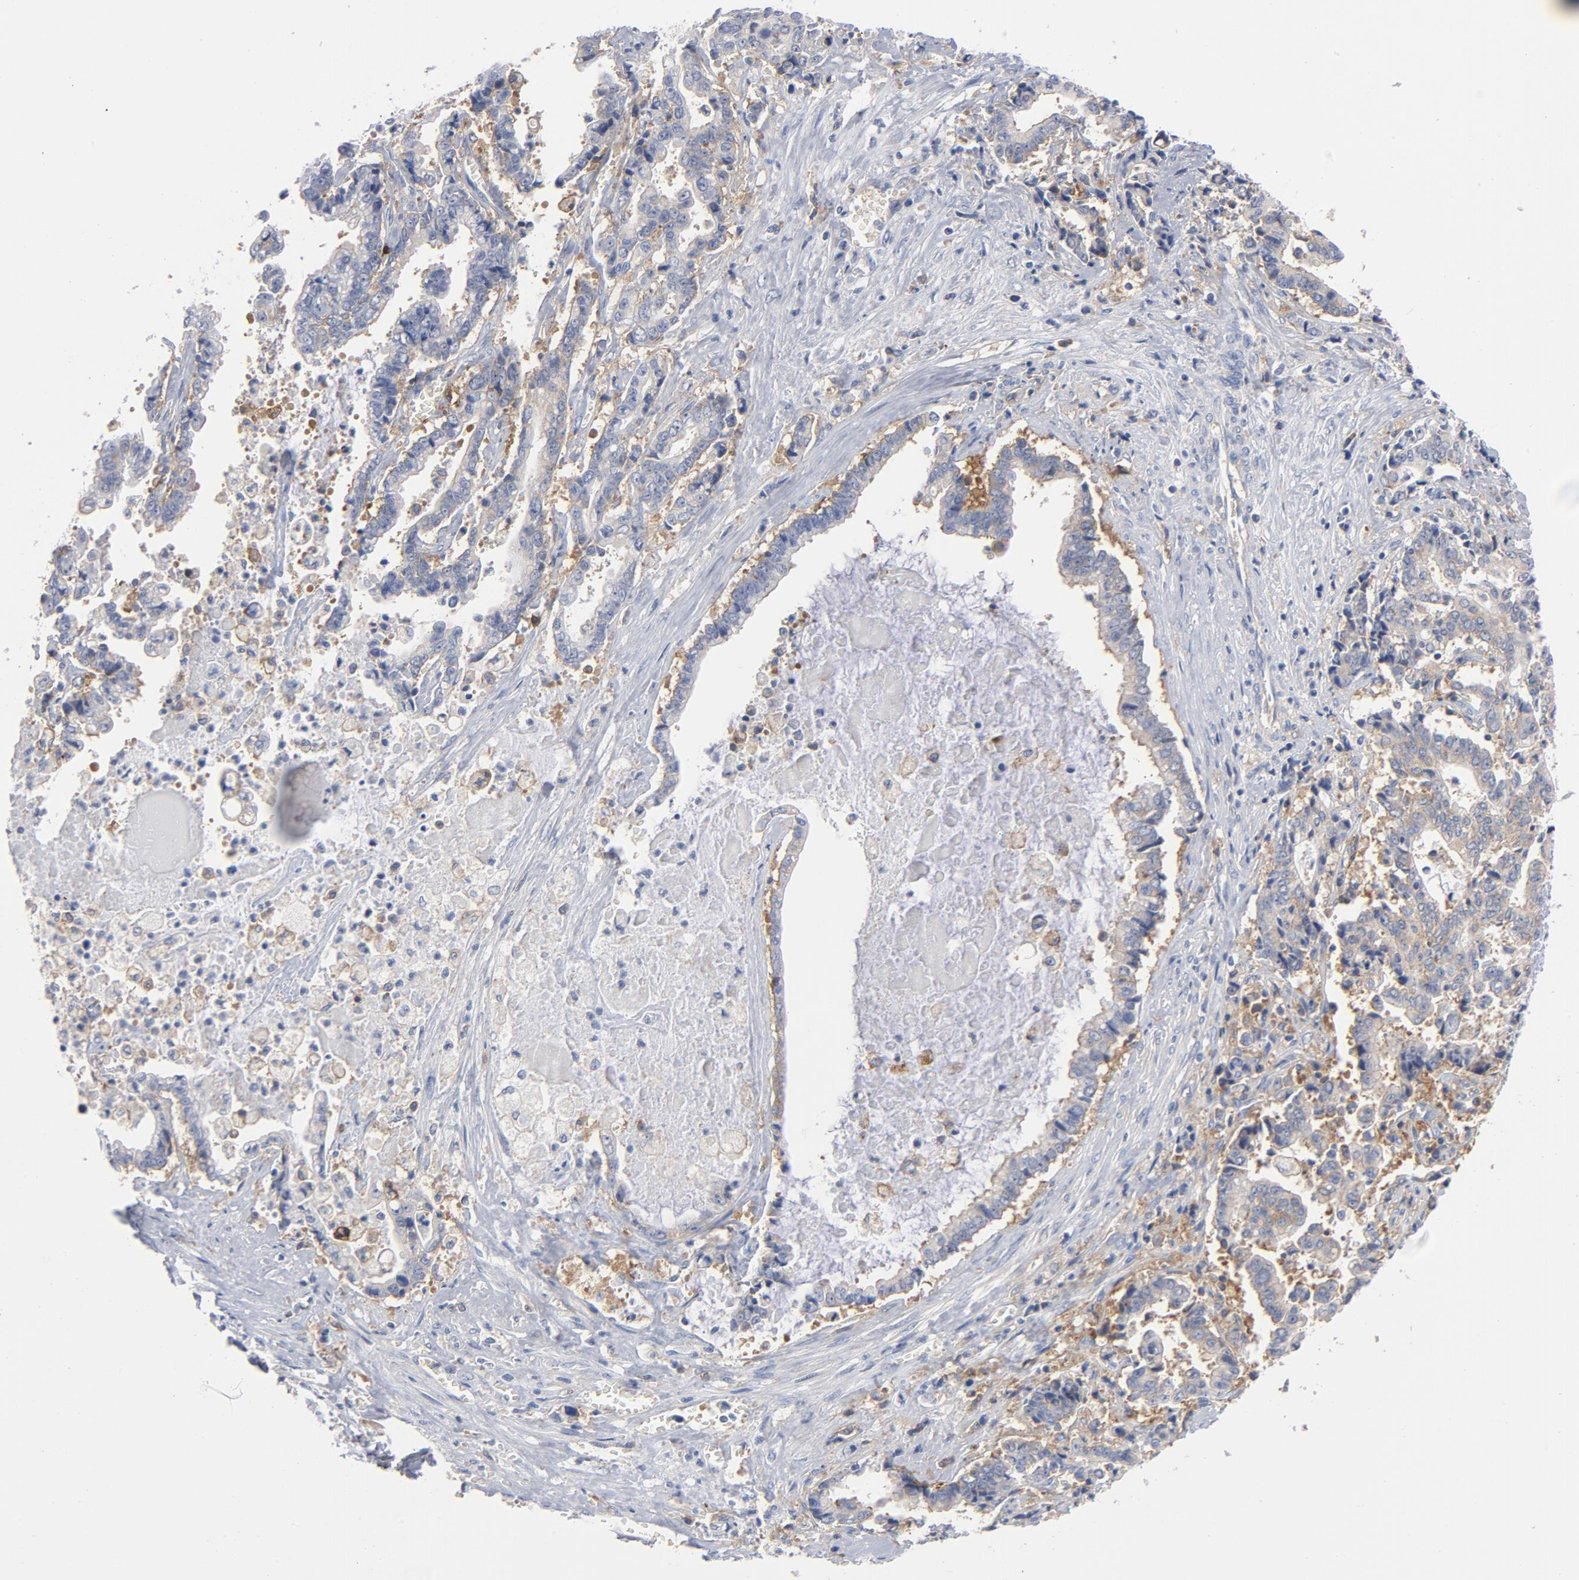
{"staining": {"intensity": "weak", "quantity": "<25%", "location": "cytoplasmic/membranous"}, "tissue": "liver cancer", "cell_type": "Tumor cells", "image_type": "cancer", "snomed": [{"axis": "morphology", "description": "Cholangiocarcinoma"}, {"axis": "topography", "description": "Liver"}], "caption": "An IHC image of liver cancer is shown. There is no staining in tumor cells of liver cancer.", "gene": "CD86", "patient": {"sex": "male", "age": 57}}